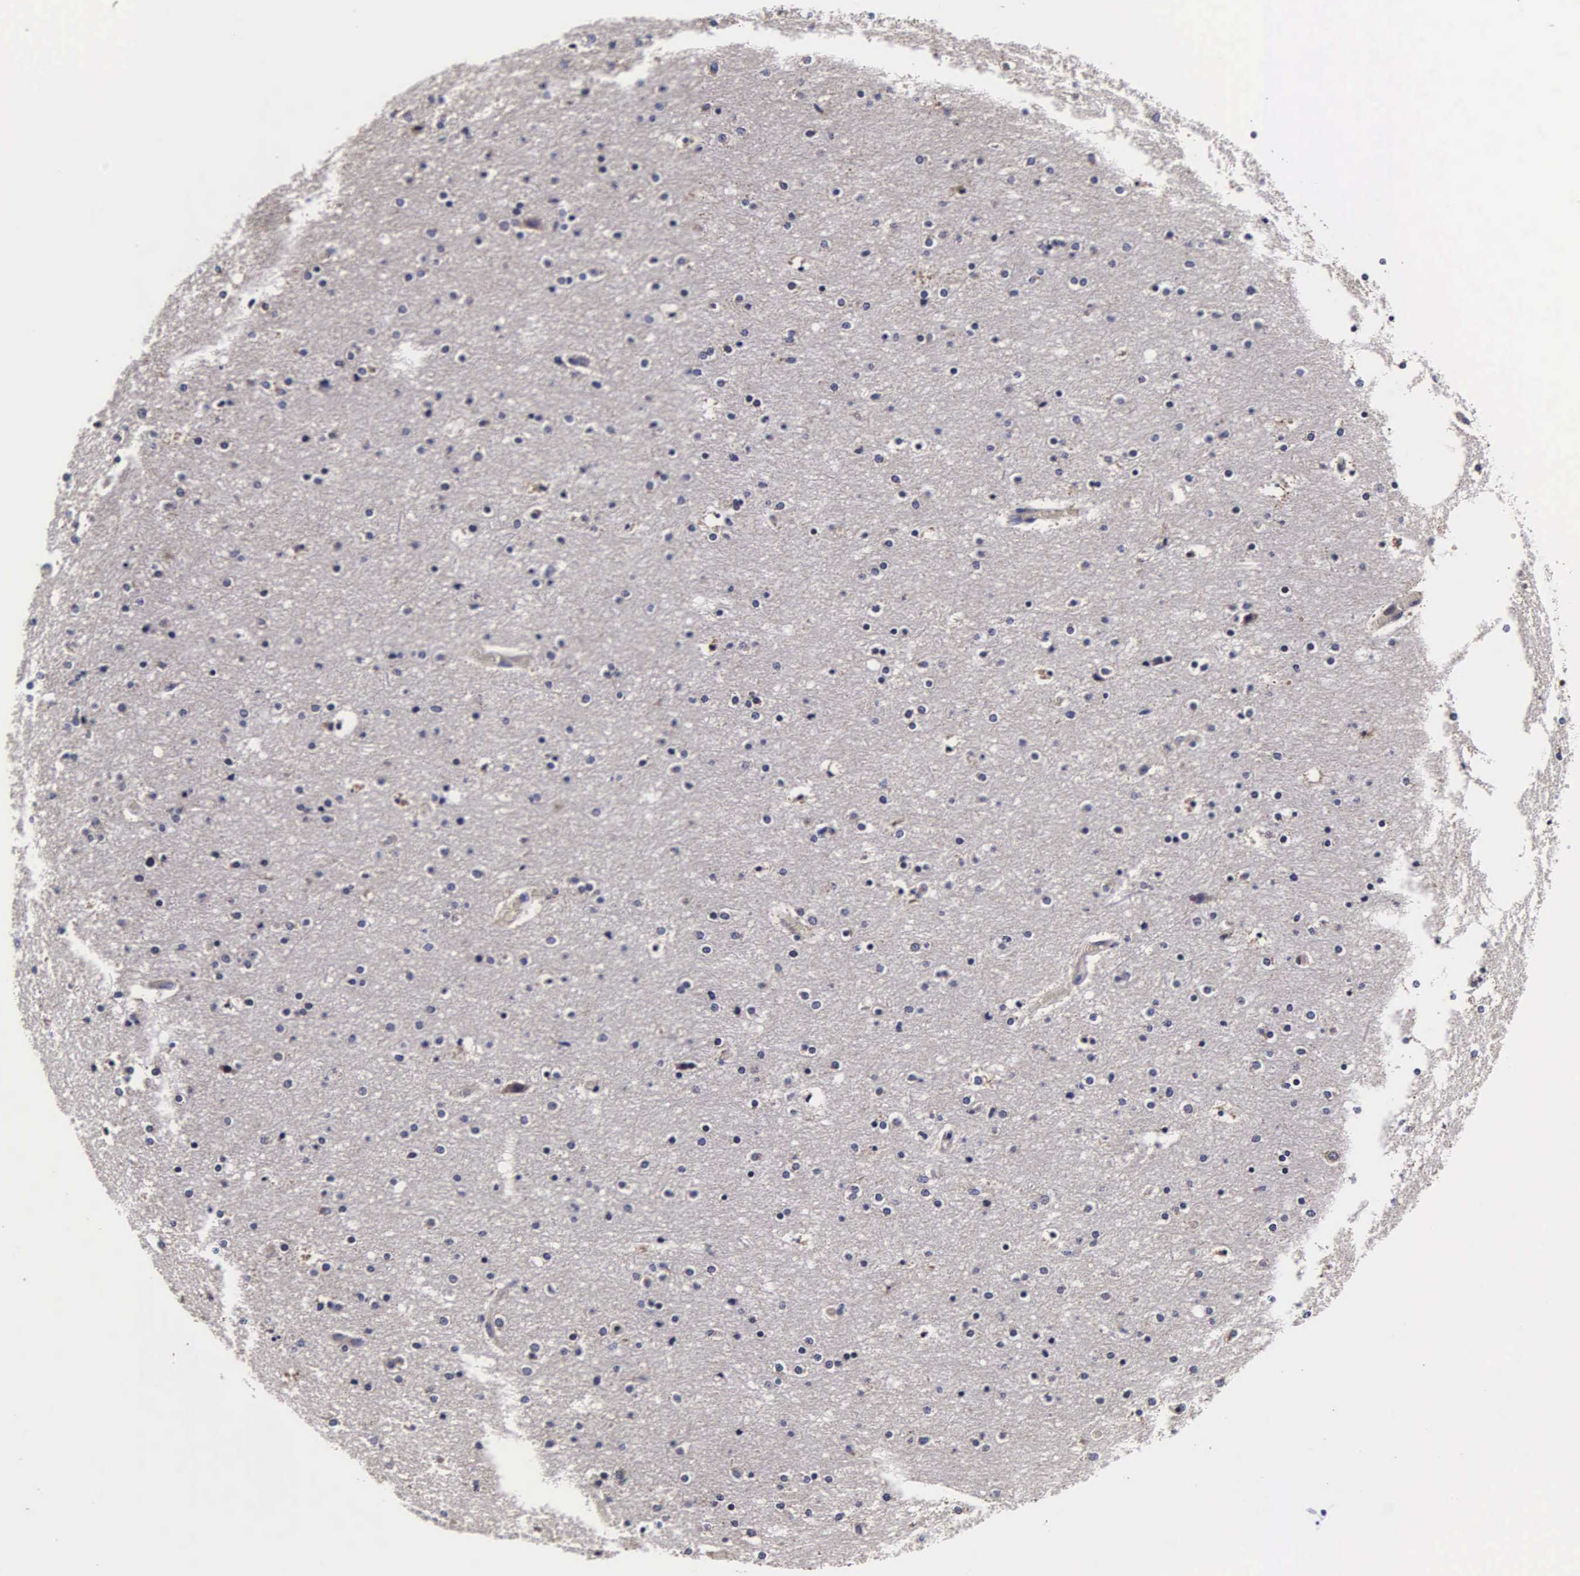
{"staining": {"intensity": "weak", "quantity": ">75%", "location": "cytoplasmic/membranous"}, "tissue": "cerebral cortex", "cell_type": "Endothelial cells", "image_type": "normal", "snomed": [{"axis": "morphology", "description": "Normal tissue, NOS"}, {"axis": "topography", "description": "Cerebral cortex"}], "caption": "A photomicrograph of human cerebral cortex stained for a protein demonstrates weak cytoplasmic/membranous brown staining in endothelial cells. Immunohistochemistry stains the protein of interest in brown and the nuclei are stained blue.", "gene": "PSMA3", "patient": {"sex": "female", "age": 54}}